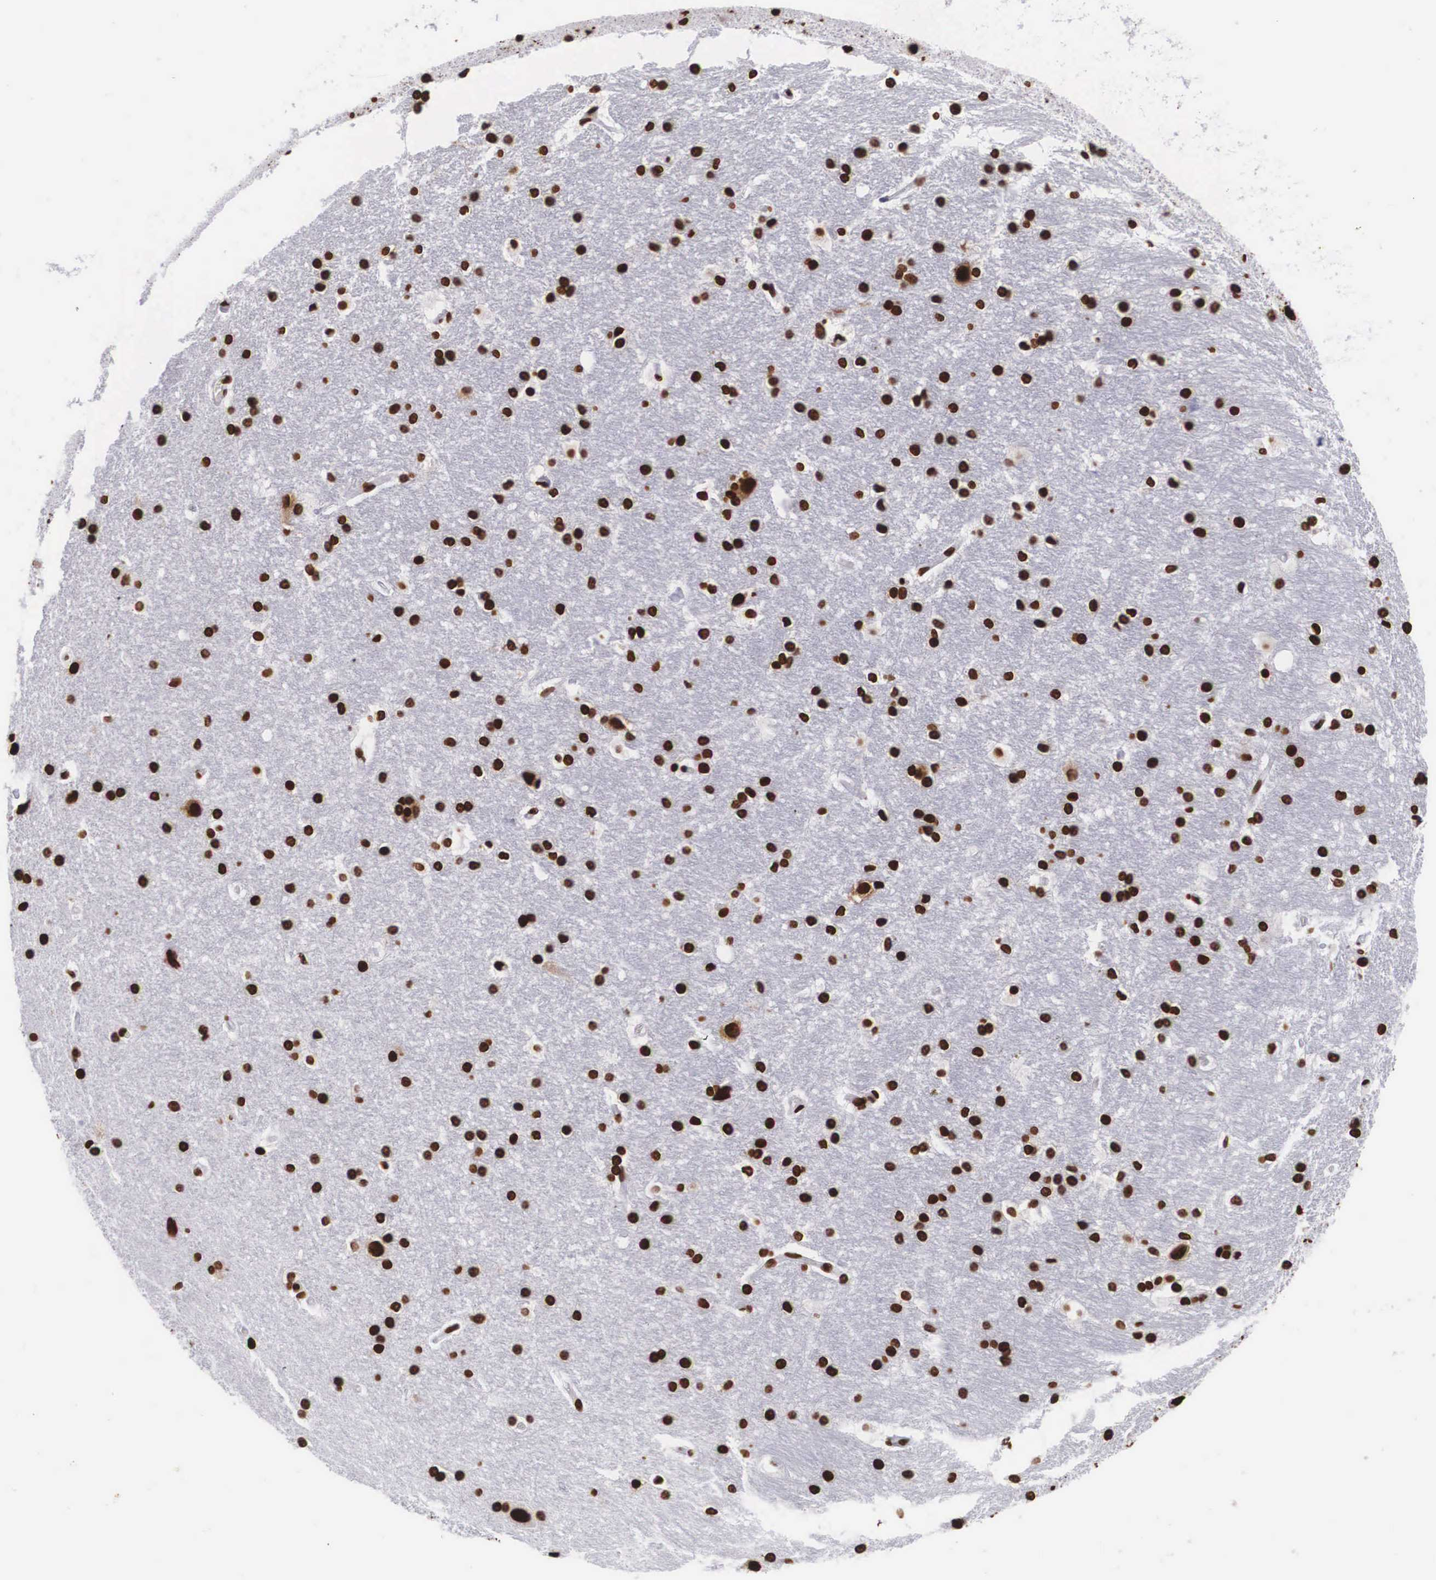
{"staining": {"intensity": "strong", "quantity": ">75%", "location": "nuclear"}, "tissue": "hippocampus", "cell_type": "Glial cells", "image_type": "normal", "snomed": [{"axis": "morphology", "description": "Normal tissue, NOS"}, {"axis": "topography", "description": "Hippocampus"}], "caption": "Human hippocampus stained for a protein (brown) displays strong nuclear positive staining in approximately >75% of glial cells.", "gene": "MECP2", "patient": {"sex": "female", "age": 19}}